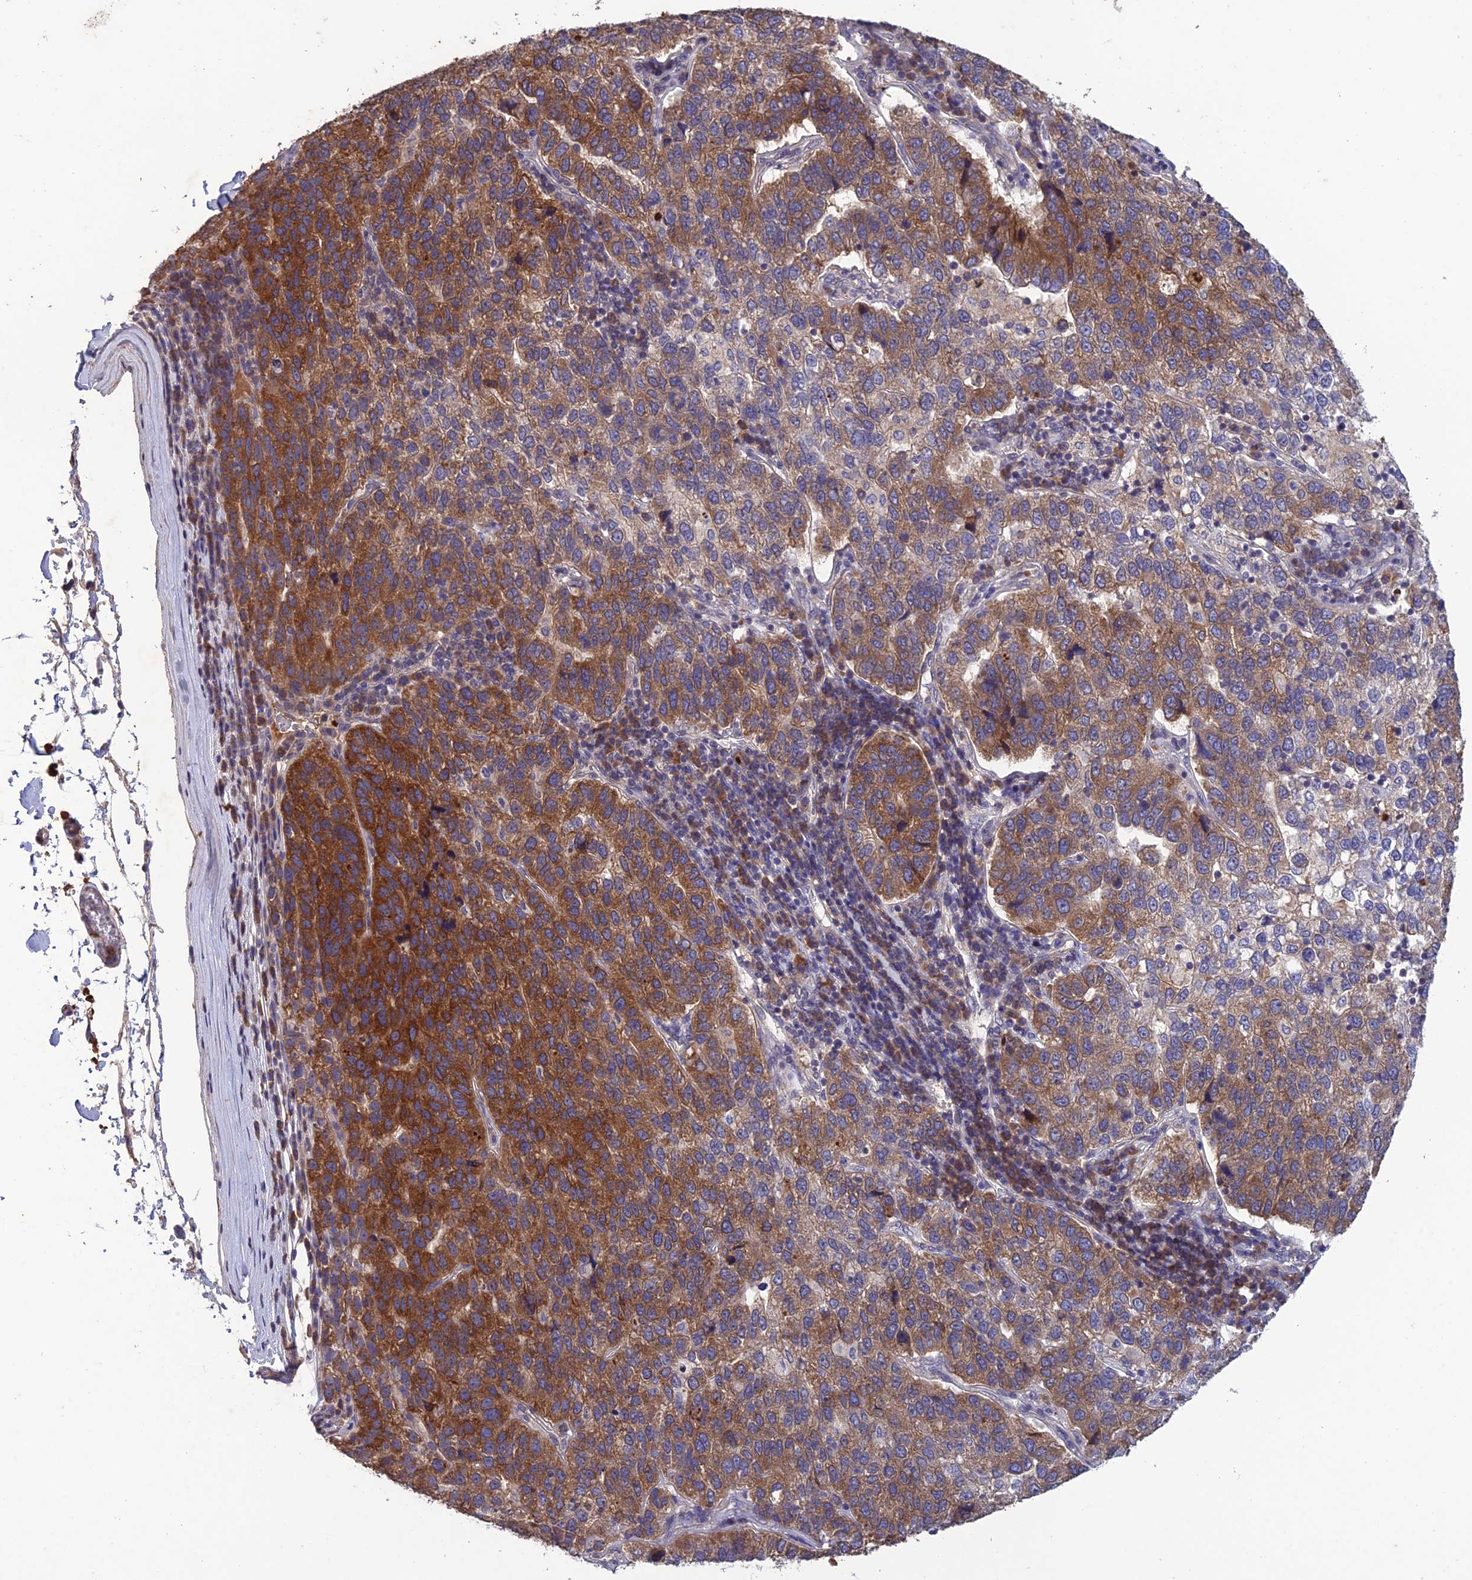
{"staining": {"intensity": "strong", "quantity": "25%-75%", "location": "cytoplasmic/membranous"}, "tissue": "pancreatic cancer", "cell_type": "Tumor cells", "image_type": "cancer", "snomed": [{"axis": "morphology", "description": "Adenocarcinoma, NOS"}, {"axis": "topography", "description": "Pancreas"}], "caption": "High-power microscopy captured an IHC micrograph of pancreatic cancer, revealing strong cytoplasmic/membranous staining in about 25%-75% of tumor cells.", "gene": "SLC39A13", "patient": {"sex": "female", "age": 61}}